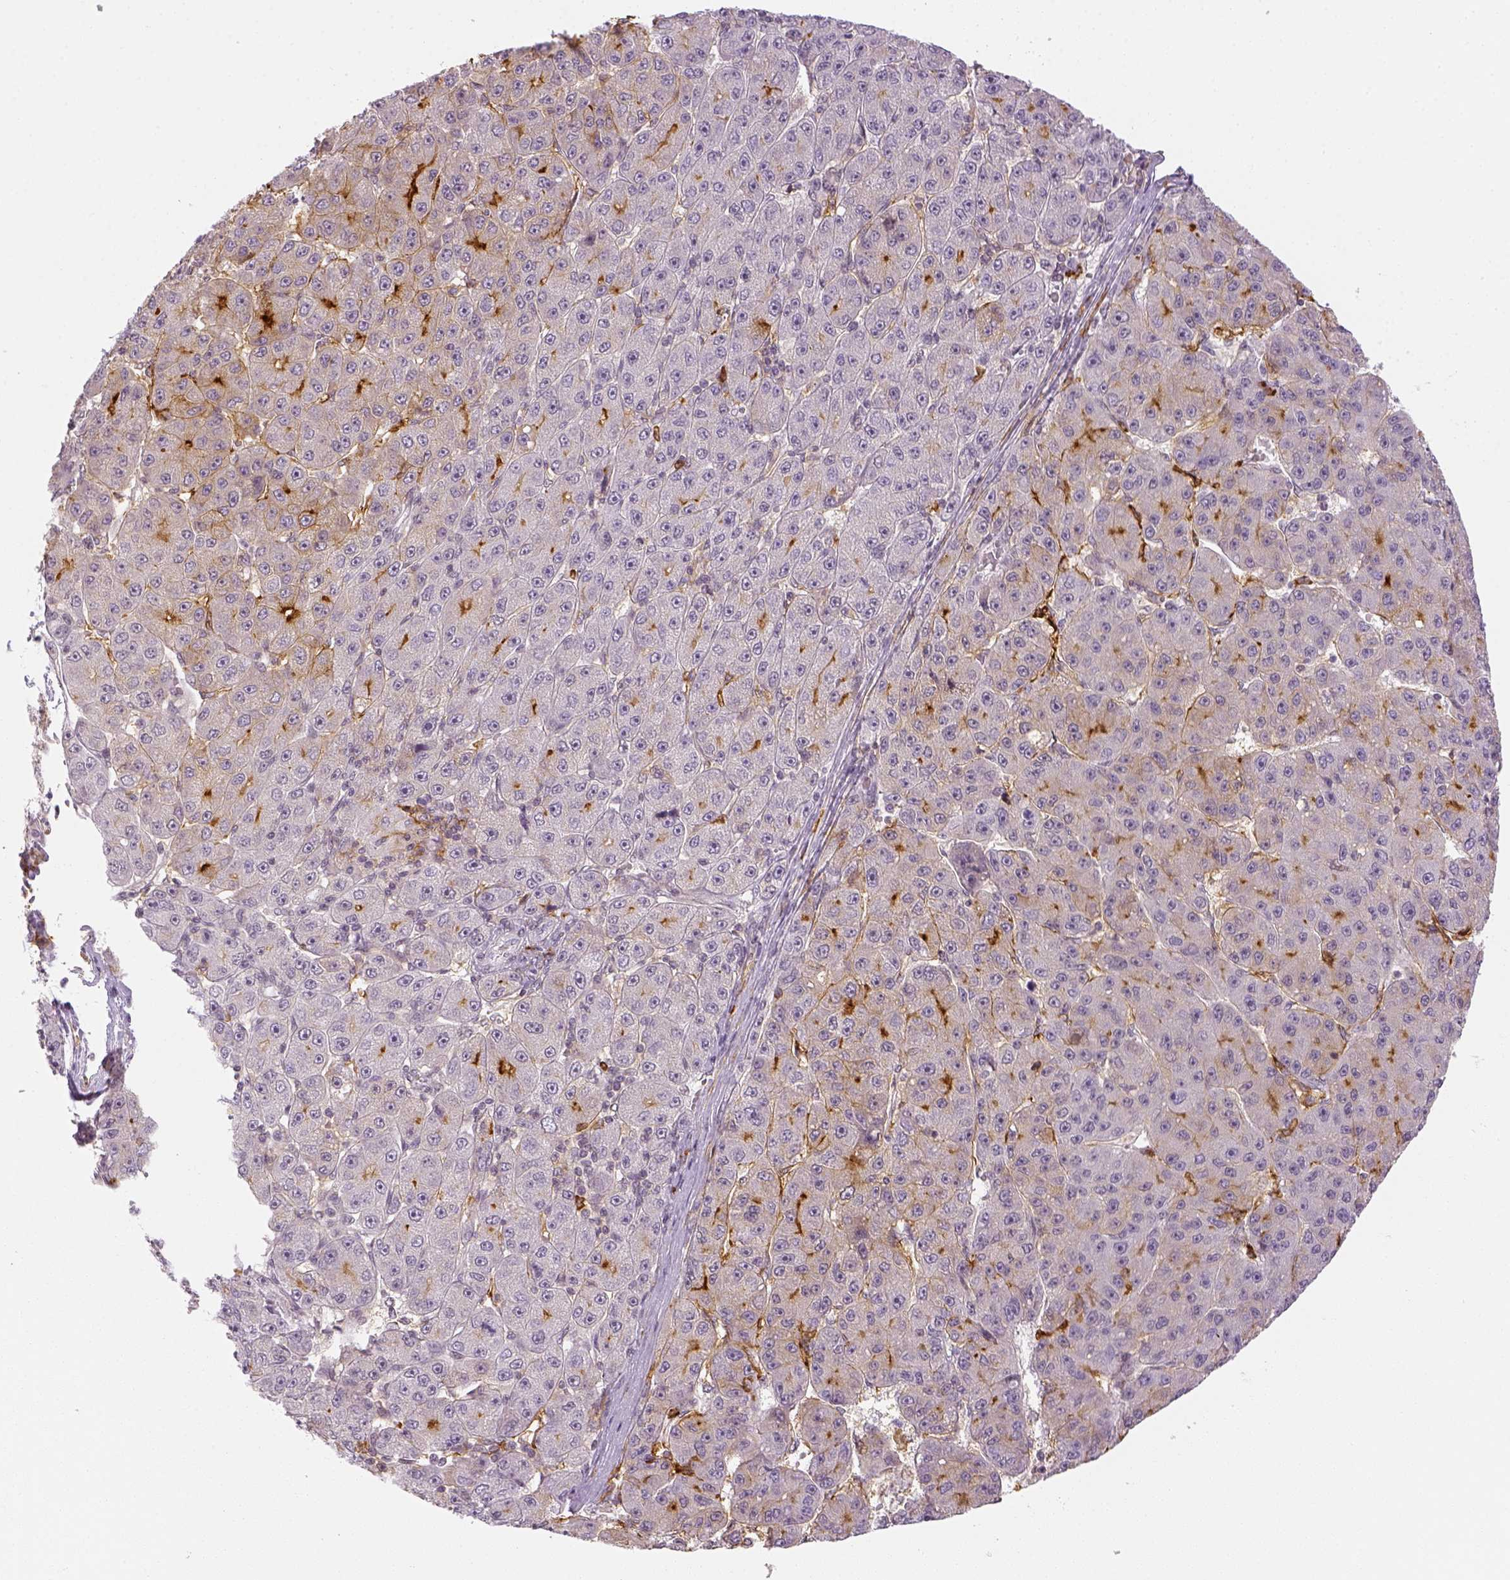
{"staining": {"intensity": "negative", "quantity": "none", "location": "none"}, "tissue": "liver cancer", "cell_type": "Tumor cells", "image_type": "cancer", "snomed": [{"axis": "morphology", "description": "Carcinoma, Hepatocellular, NOS"}, {"axis": "topography", "description": "Liver"}], "caption": "The histopathology image displays no significant staining in tumor cells of liver cancer (hepatocellular carcinoma). (Stains: DAB (3,3'-diaminobenzidine) IHC with hematoxylin counter stain, Microscopy: brightfield microscopy at high magnification).", "gene": "CD14", "patient": {"sex": "male", "age": 67}}